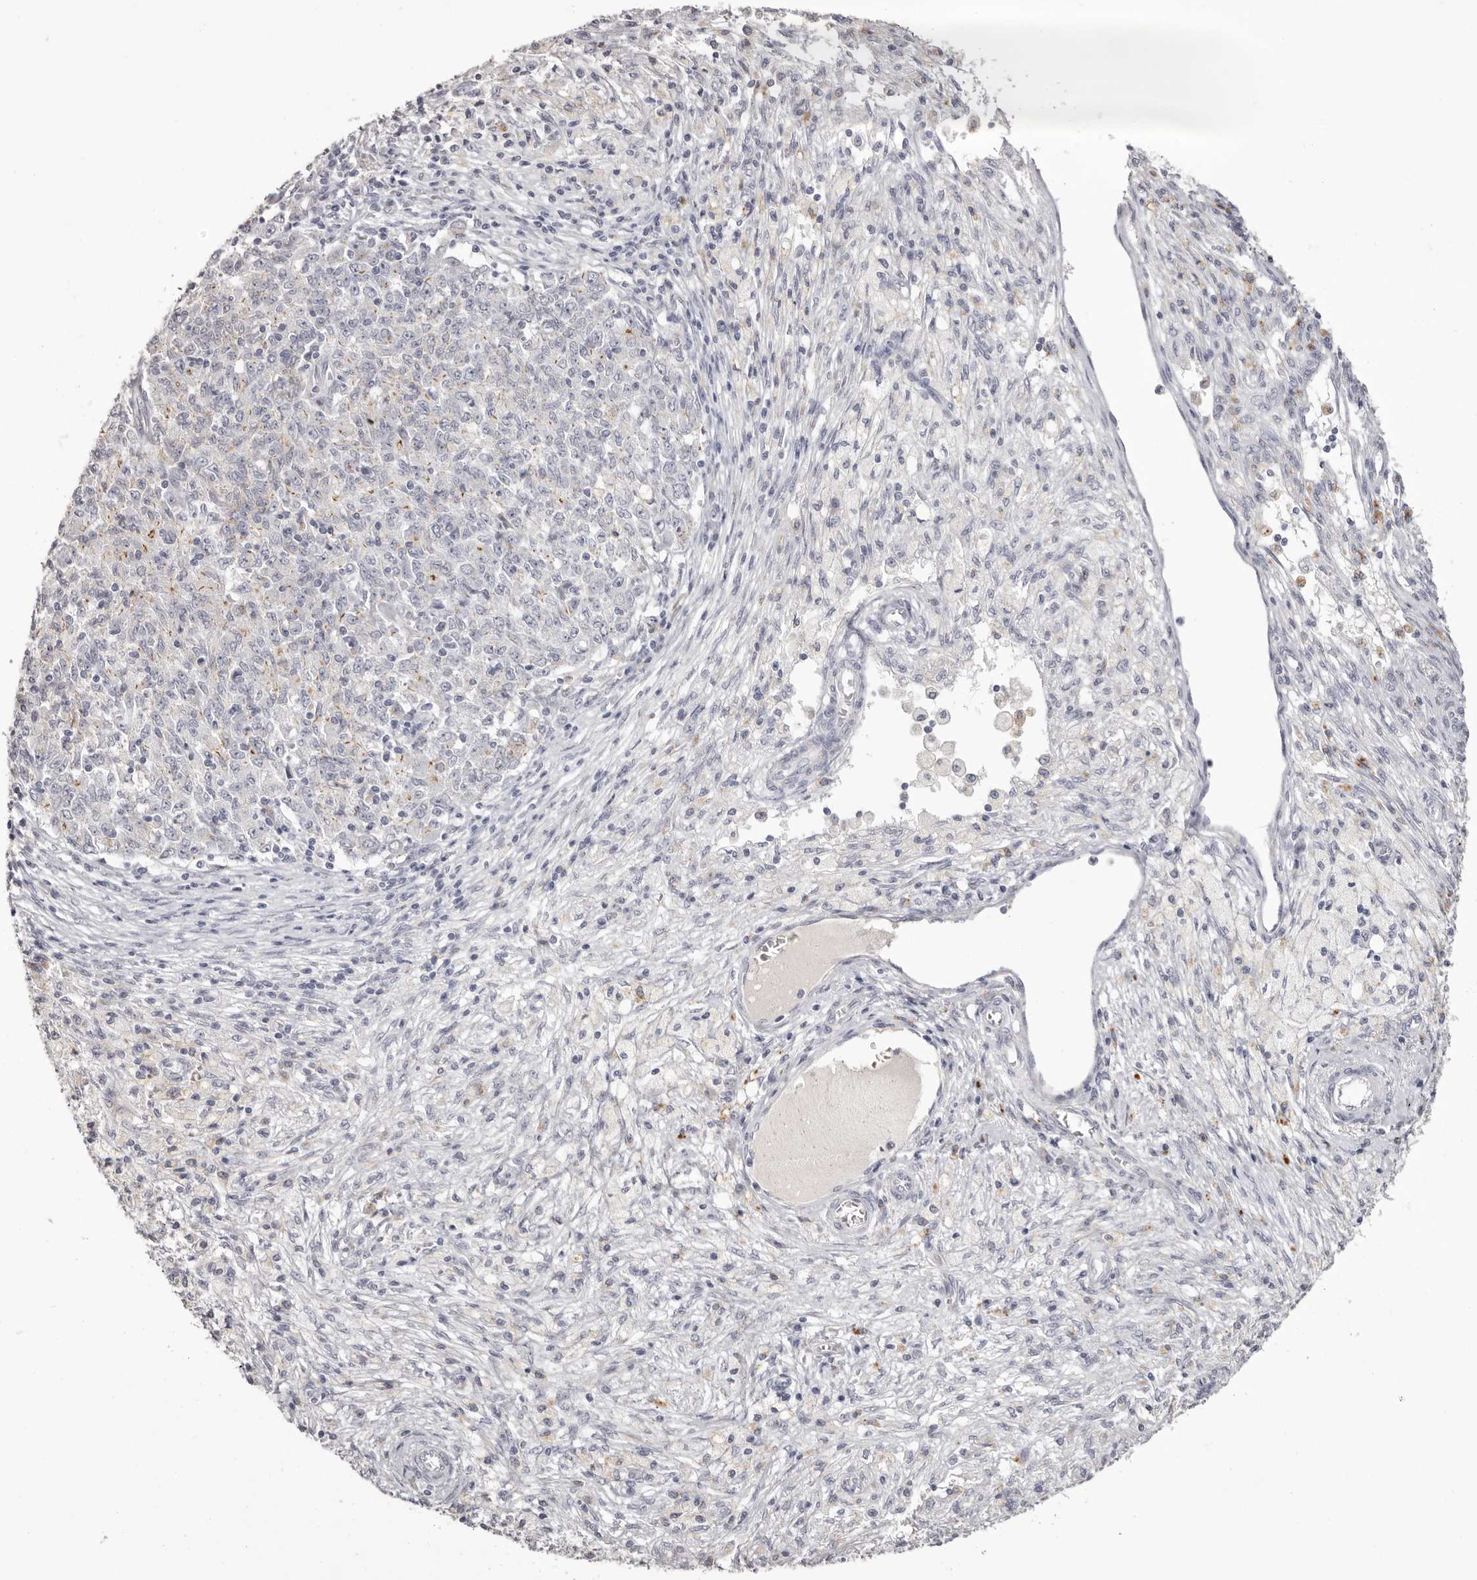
{"staining": {"intensity": "negative", "quantity": "none", "location": "none"}, "tissue": "ovarian cancer", "cell_type": "Tumor cells", "image_type": "cancer", "snomed": [{"axis": "morphology", "description": "Carcinoma, endometroid"}, {"axis": "topography", "description": "Ovary"}], "caption": "Tumor cells show no significant protein positivity in ovarian cancer.", "gene": "PCDHB6", "patient": {"sex": "female", "age": 42}}